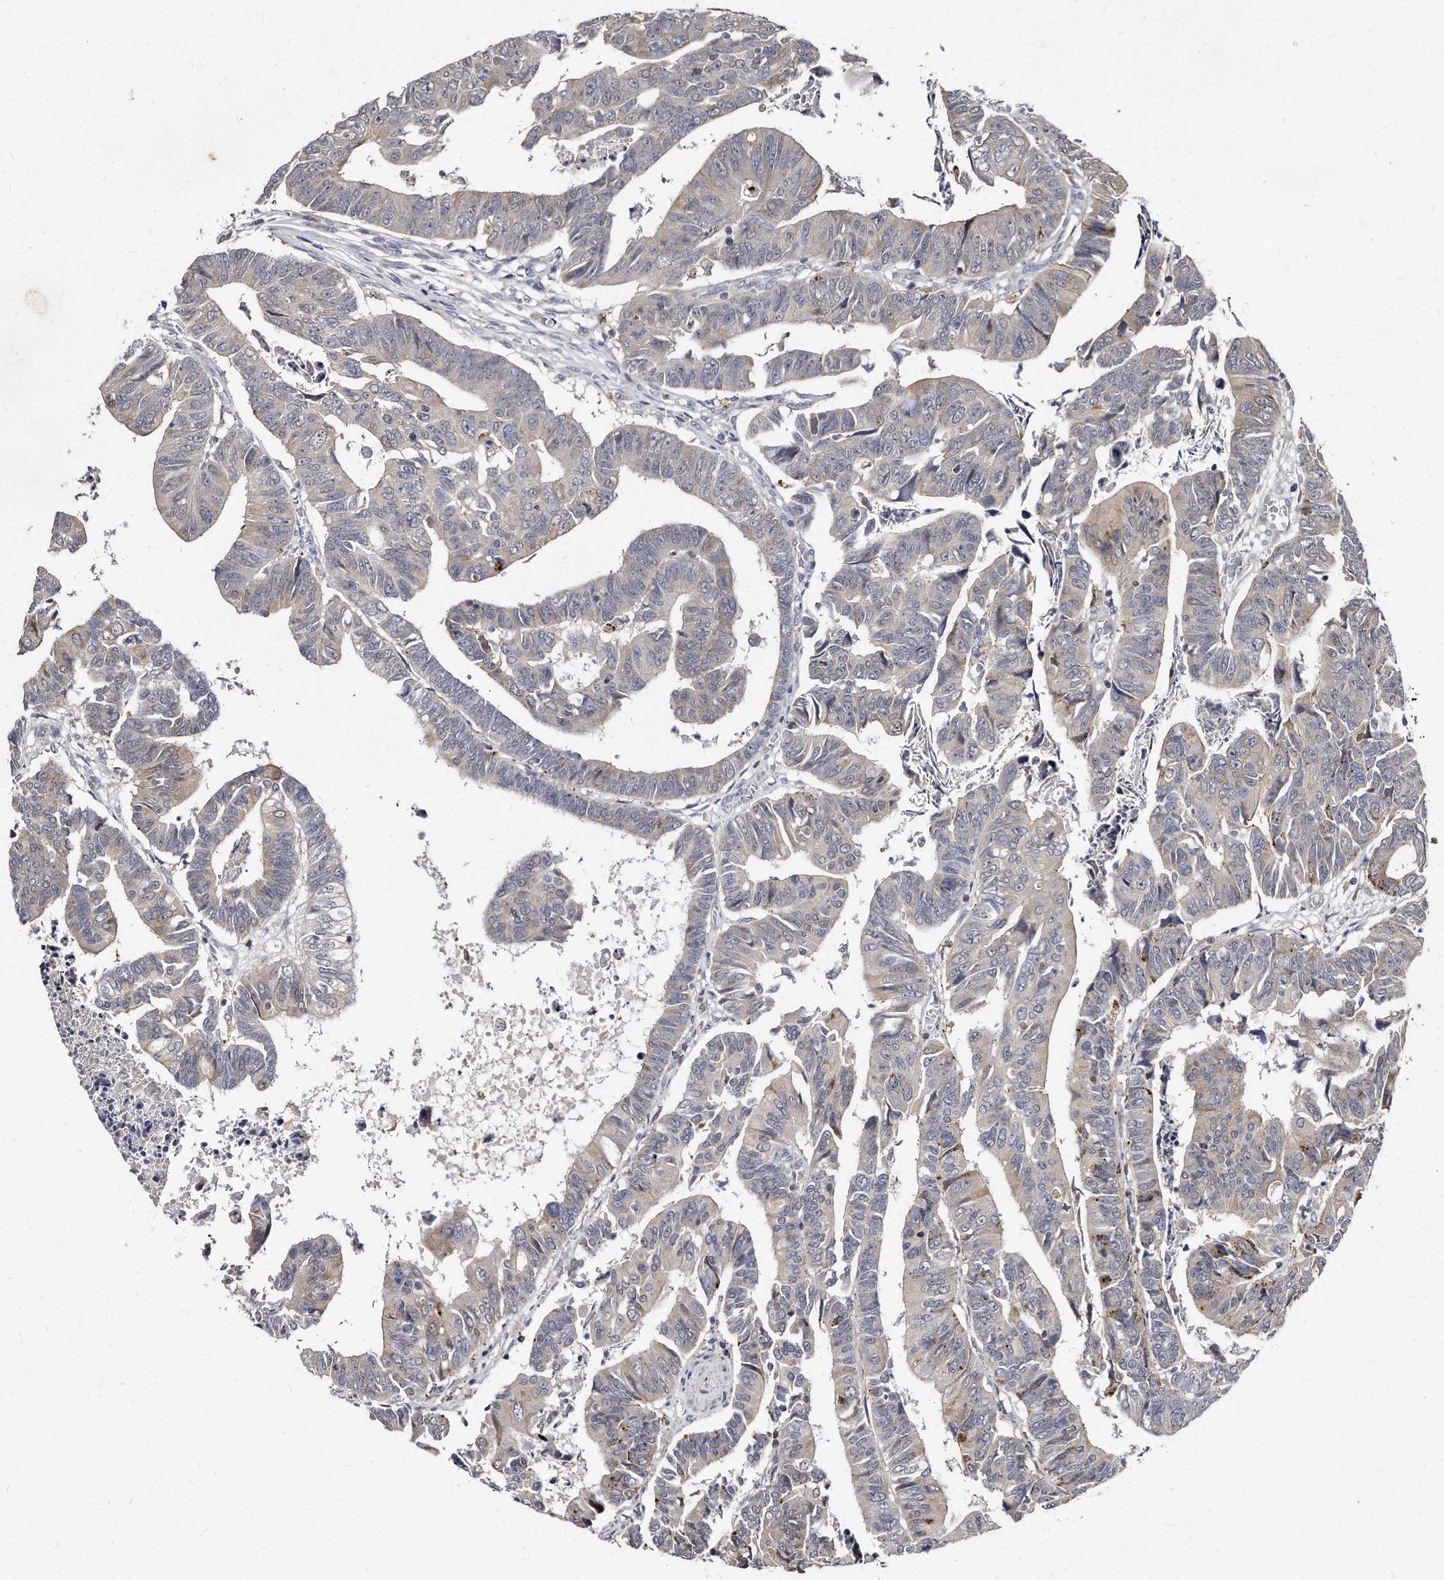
{"staining": {"intensity": "weak", "quantity": "<25%", "location": "cytoplasmic/membranous"}, "tissue": "colorectal cancer", "cell_type": "Tumor cells", "image_type": "cancer", "snomed": [{"axis": "morphology", "description": "Adenocarcinoma, NOS"}, {"axis": "topography", "description": "Rectum"}], "caption": "This histopathology image is of adenocarcinoma (colorectal) stained with immunohistochemistry to label a protein in brown with the nuclei are counter-stained blue. There is no positivity in tumor cells. The staining is performed using DAB brown chromogen with nuclei counter-stained in using hematoxylin.", "gene": "KLHDC3", "patient": {"sex": "female", "age": 65}}